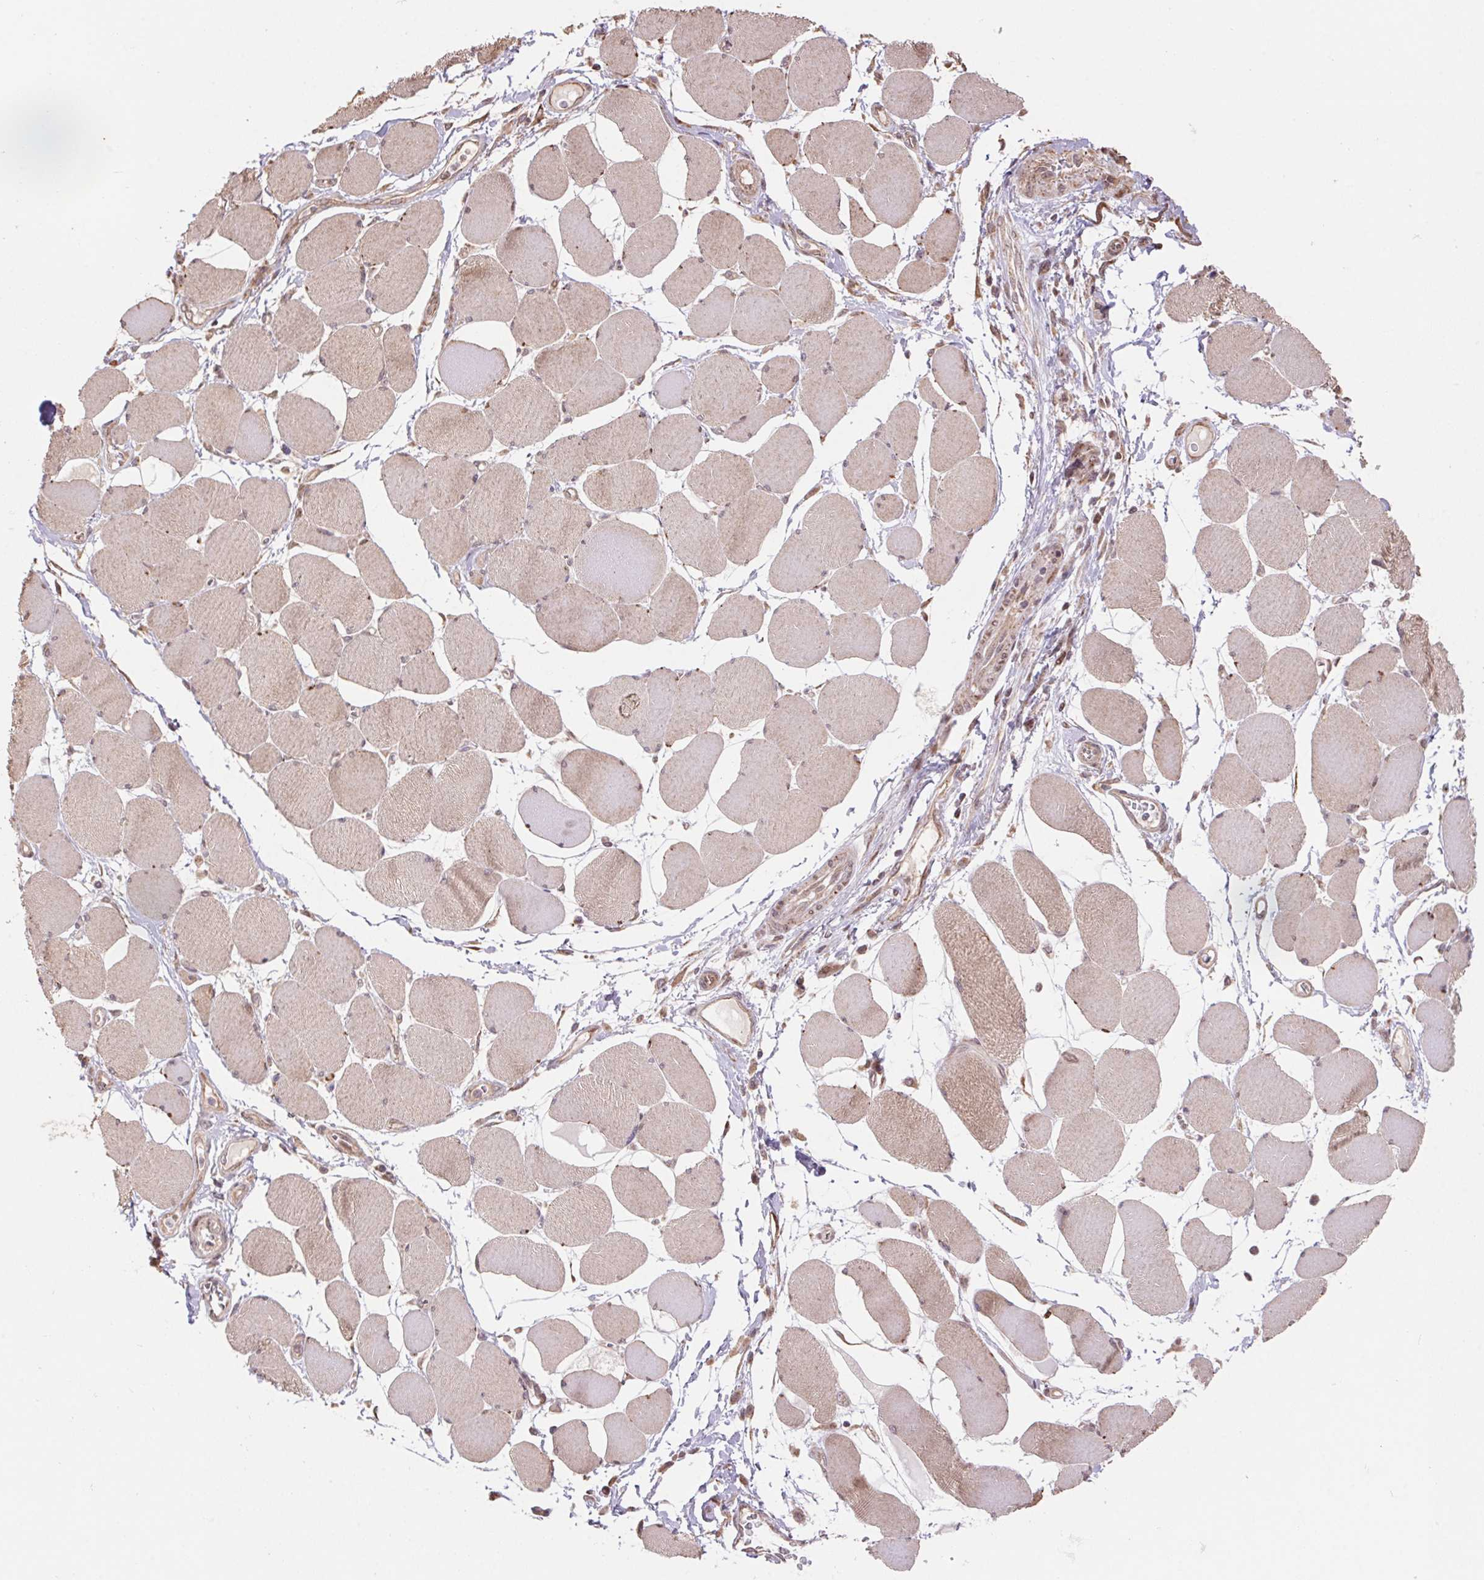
{"staining": {"intensity": "moderate", "quantity": "25%-75%", "location": "cytoplasmic/membranous"}, "tissue": "skeletal muscle", "cell_type": "Myocytes", "image_type": "normal", "snomed": [{"axis": "morphology", "description": "Normal tissue, NOS"}, {"axis": "topography", "description": "Skeletal muscle"}], "caption": "A medium amount of moderate cytoplasmic/membranous staining is appreciated in approximately 25%-75% of myocytes in unremarkable skeletal muscle. The protein of interest is stained brown, and the nuclei are stained in blue (DAB IHC with brightfield microscopy, high magnification).", "gene": "PDHA1", "patient": {"sex": "female", "age": 75}}